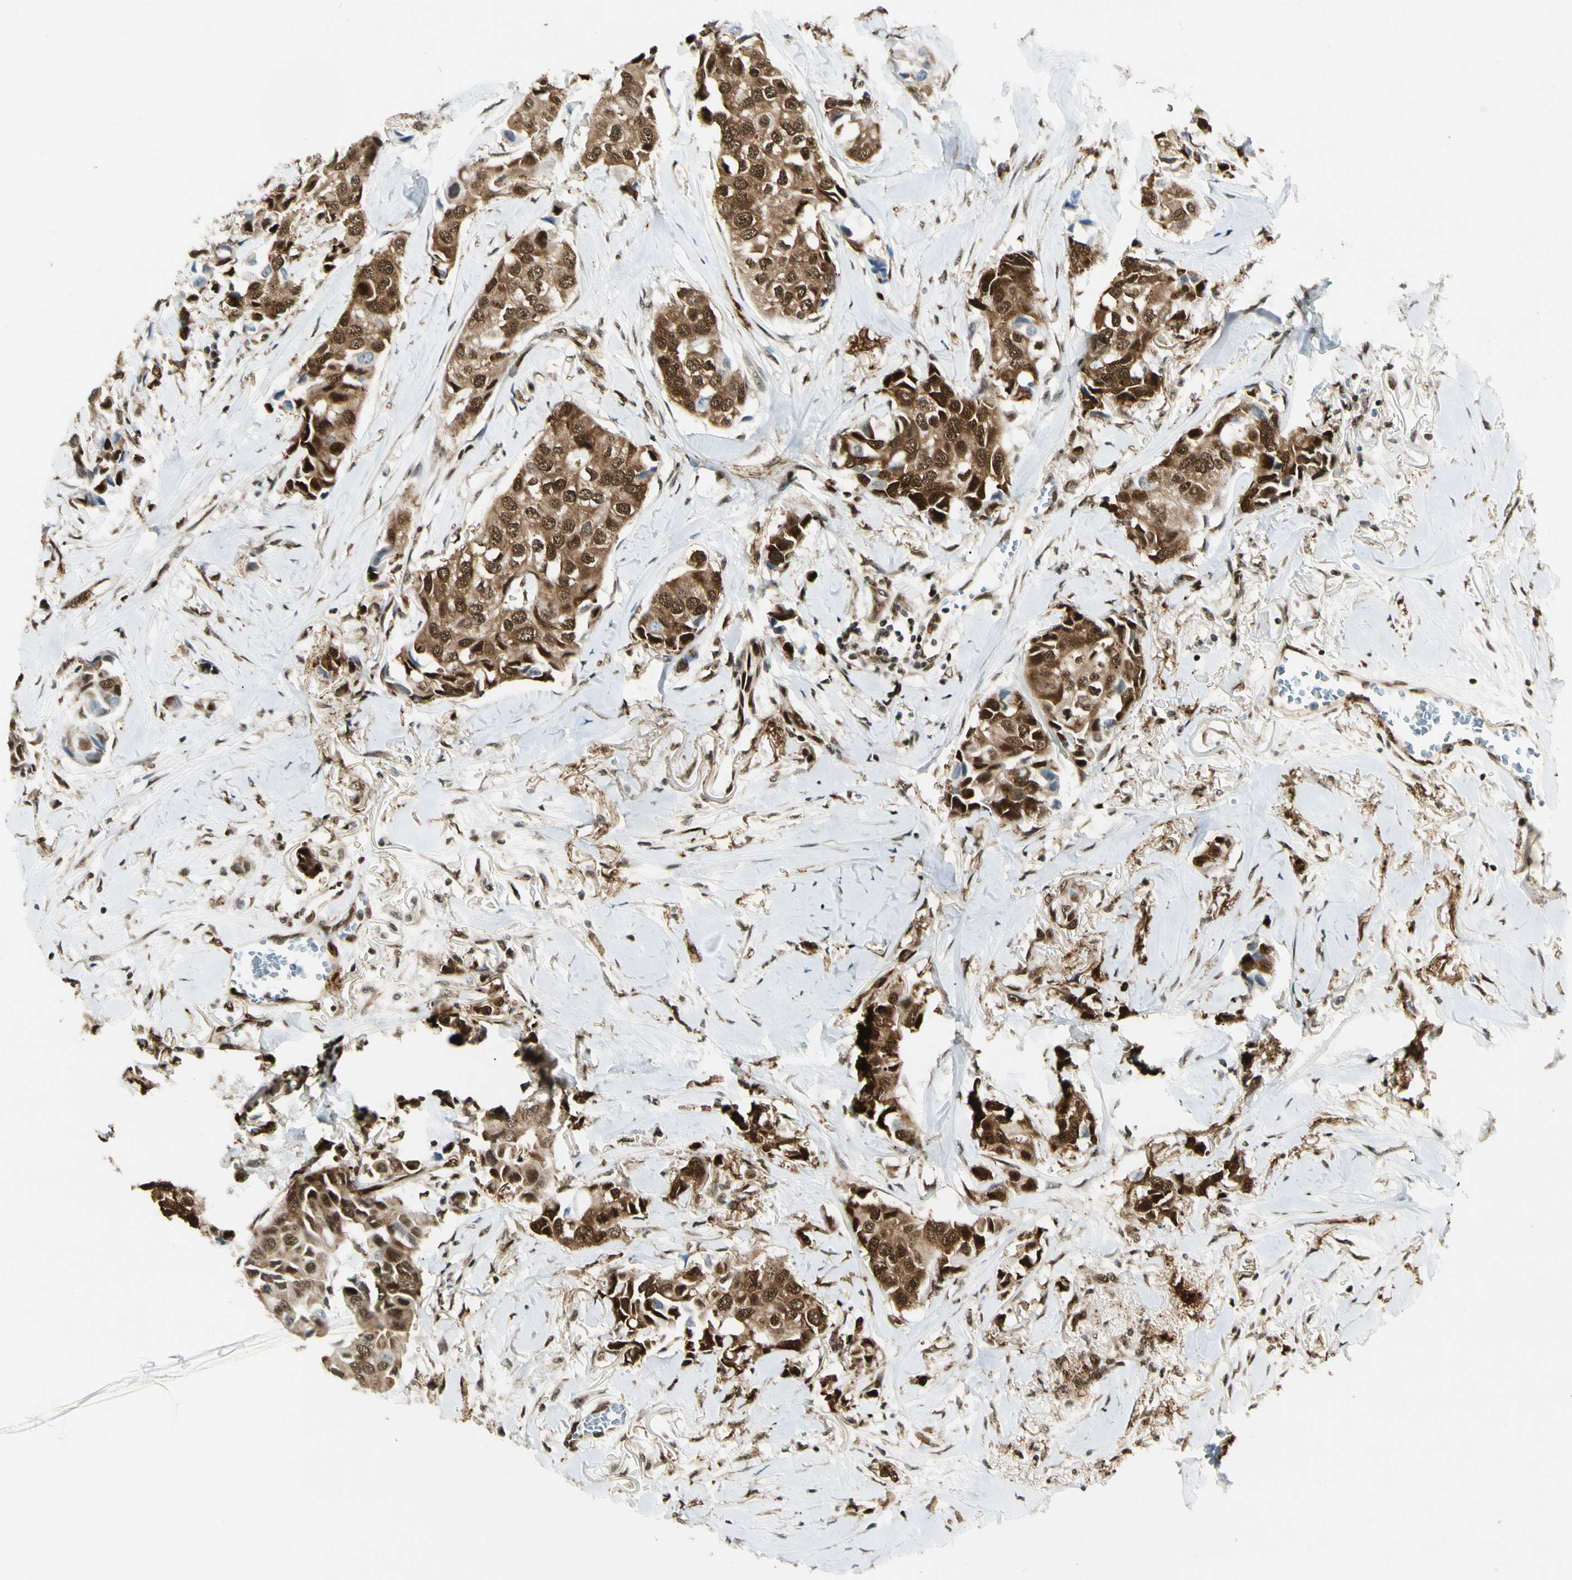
{"staining": {"intensity": "strong", "quantity": ">75%", "location": "cytoplasmic/membranous,nuclear"}, "tissue": "breast cancer", "cell_type": "Tumor cells", "image_type": "cancer", "snomed": [{"axis": "morphology", "description": "Duct carcinoma"}, {"axis": "topography", "description": "Breast"}], "caption": "Approximately >75% of tumor cells in human breast cancer (infiltrating ductal carcinoma) demonstrate strong cytoplasmic/membranous and nuclear protein positivity as visualized by brown immunohistochemical staining.", "gene": "FUS", "patient": {"sex": "female", "age": 80}}